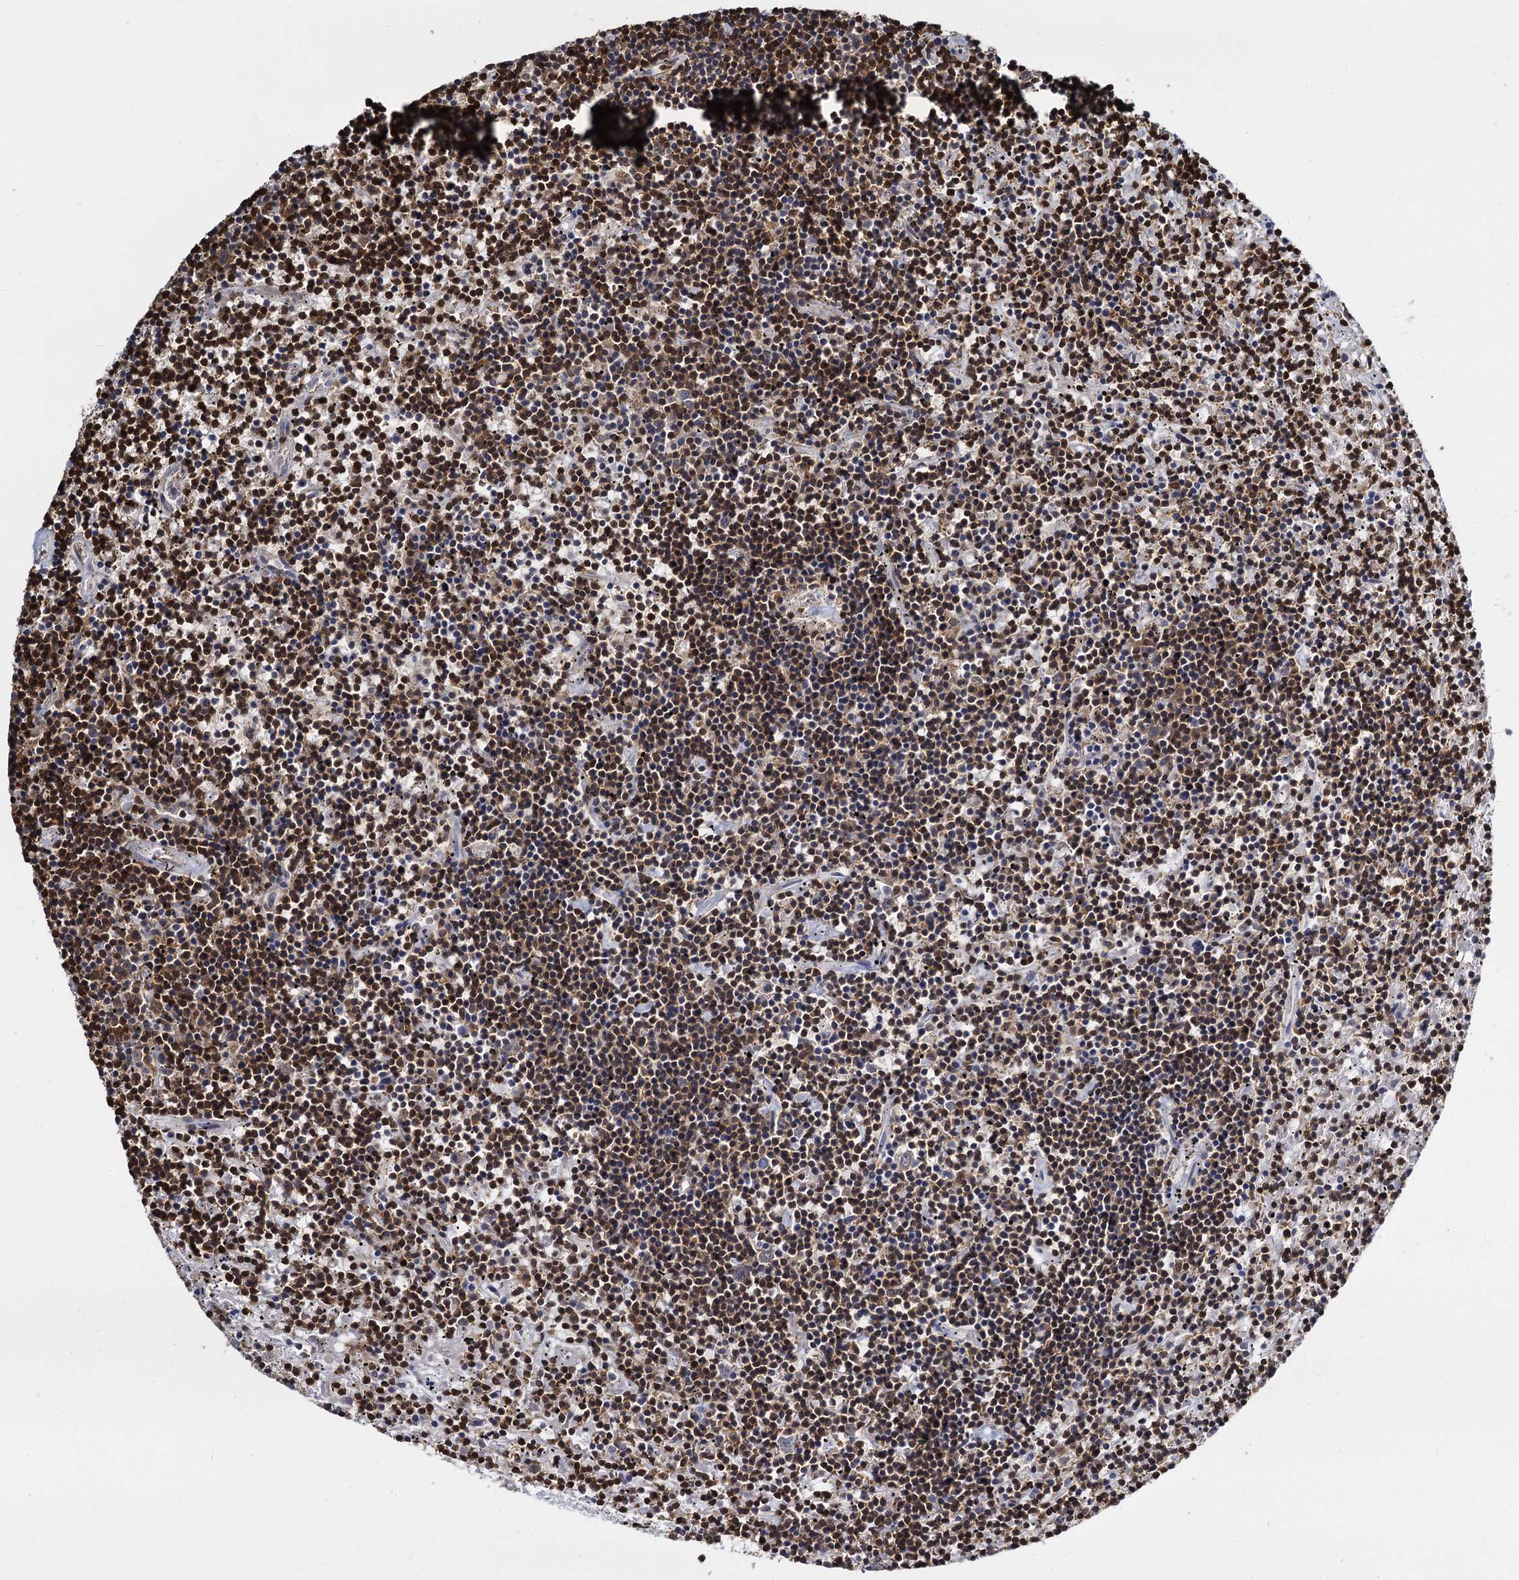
{"staining": {"intensity": "moderate", "quantity": ">75%", "location": "nuclear"}, "tissue": "lymphoma", "cell_type": "Tumor cells", "image_type": "cancer", "snomed": [{"axis": "morphology", "description": "Malignant lymphoma, non-Hodgkin's type, Low grade"}, {"axis": "topography", "description": "Spleen"}], "caption": "A brown stain labels moderate nuclear expression of a protein in human lymphoma tumor cells.", "gene": "DCPS", "patient": {"sex": "male", "age": 76}}